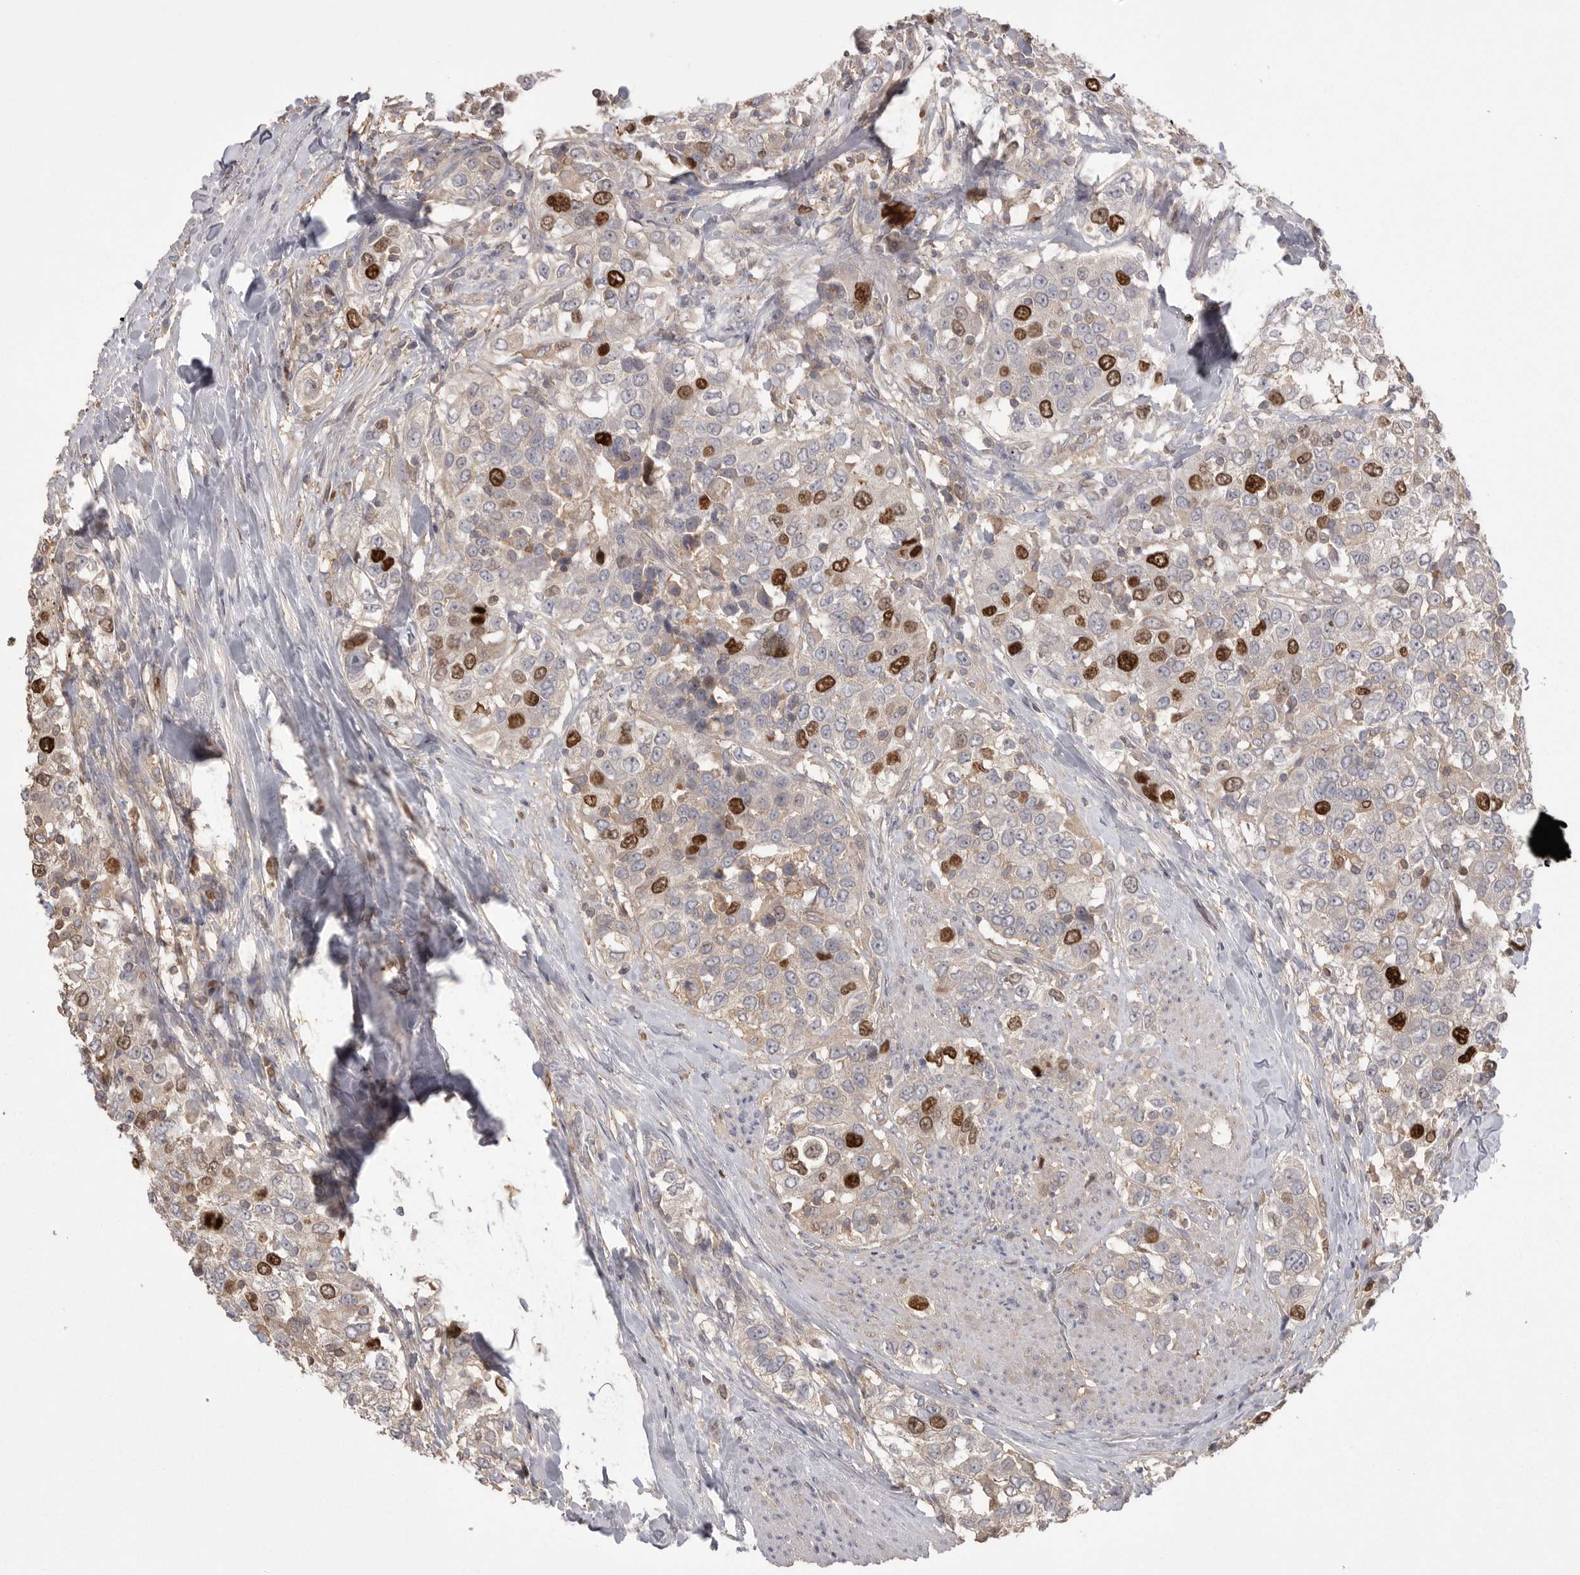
{"staining": {"intensity": "strong", "quantity": "25%-75%", "location": "nuclear"}, "tissue": "urothelial cancer", "cell_type": "Tumor cells", "image_type": "cancer", "snomed": [{"axis": "morphology", "description": "Urothelial carcinoma, High grade"}, {"axis": "topography", "description": "Urinary bladder"}], "caption": "Immunohistochemical staining of urothelial cancer displays strong nuclear protein staining in about 25%-75% of tumor cells.", "gene": "TOP2A", "patient": {"sex": "female", "age": 80}}